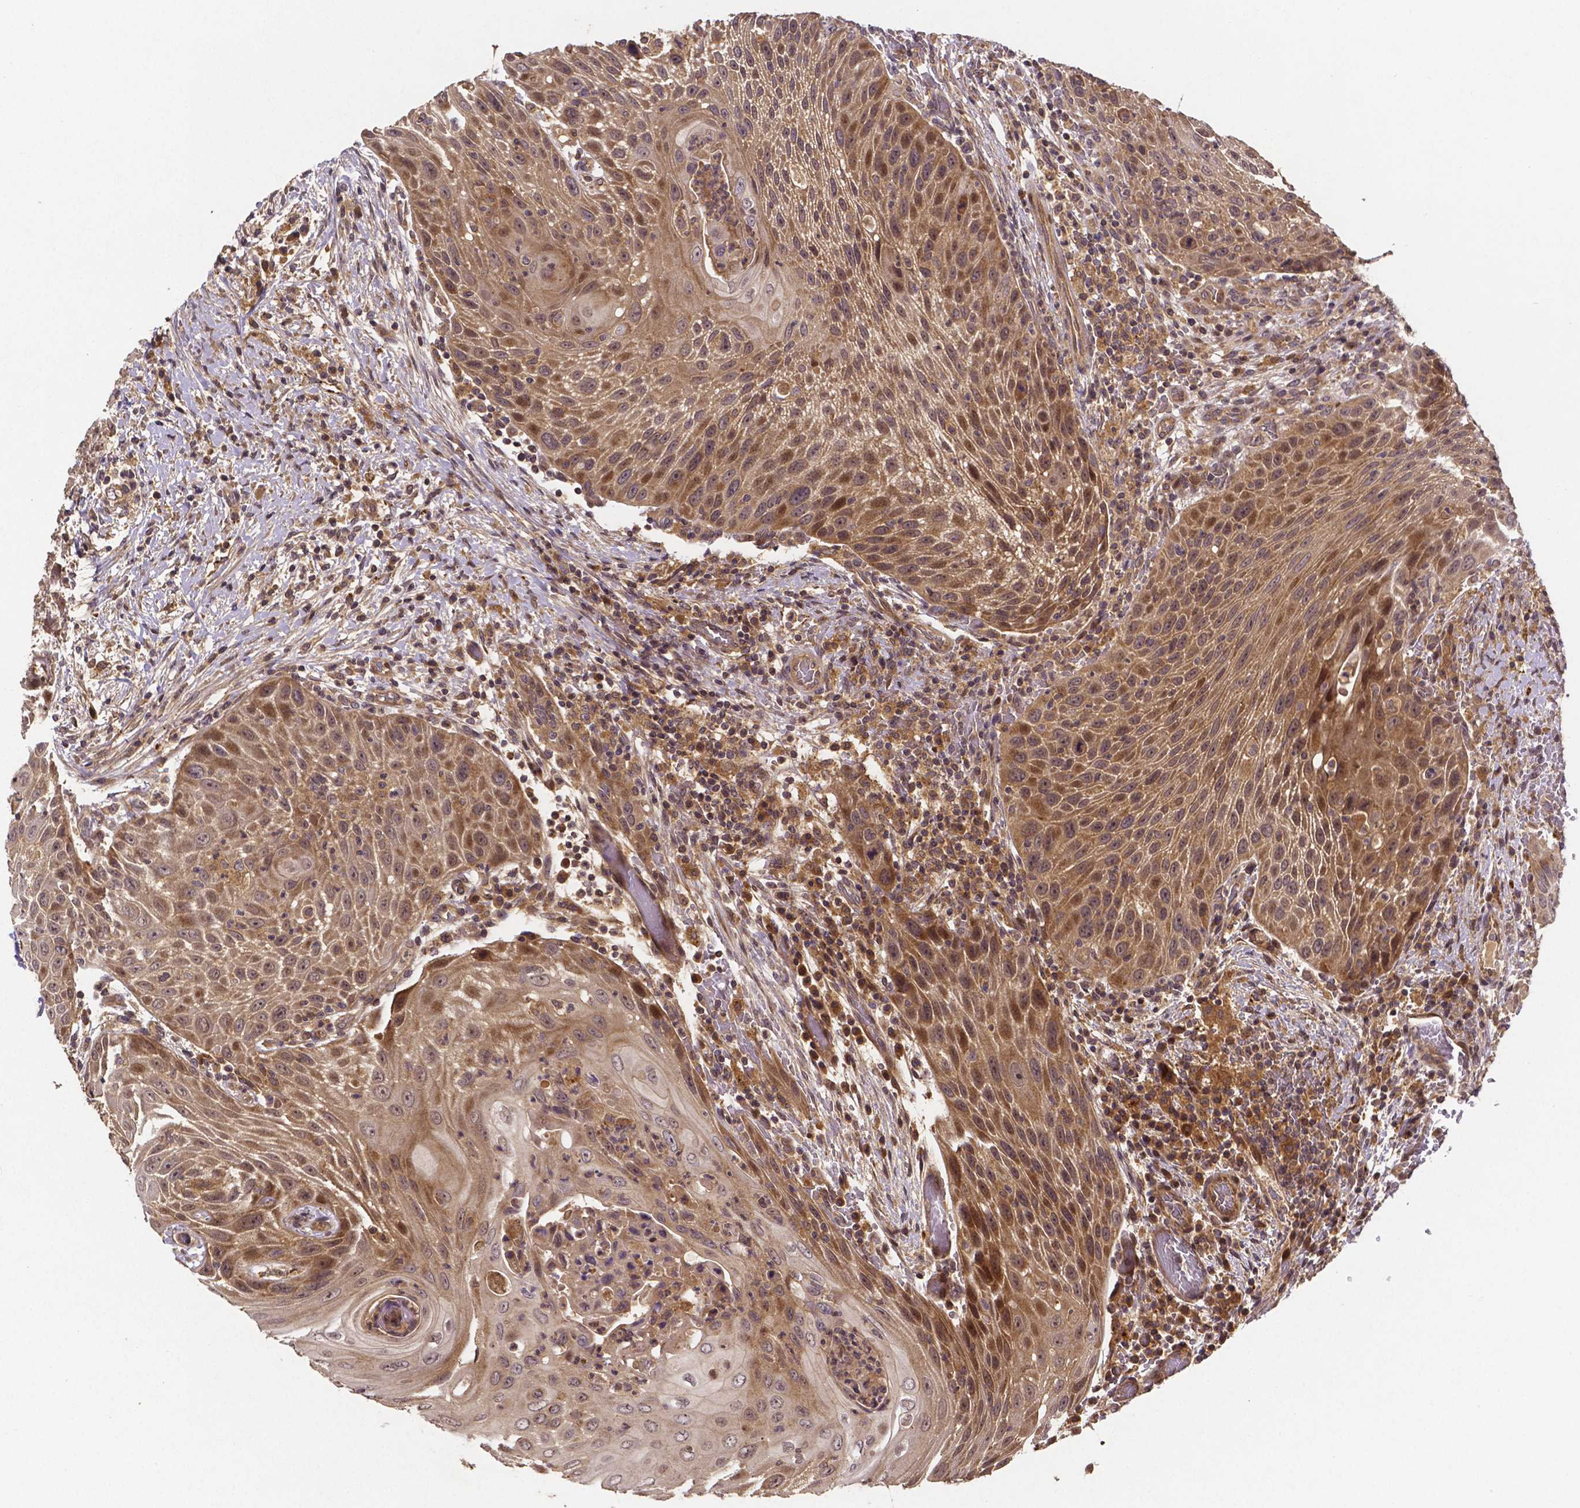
{"staining": {"intensity": "moderate", "quantity": ">75%", "location": "cytoplasmic/membranous,nuclear"}, "tissue": "head and neck cancer", "cell_type": "Tumor cells", "image_type": "cancer", "snomed": [{"axis": "morphology", "description": "Squamous cell carcinoma, NOS"}, {"axis": "topography", "description": "Head-Neck"}], "caption": "IHC micrograph of neoplastic tissue: head and neck cancer (squamous cell carcinoma) stained using immunohistochemistry (IHC) shows medium levels of moderate protein expression localized specifically in the cytoplasmic/membranous and nuclear of tumor cells, appearing as a cytoplasmic/membranous and nuclear brown color.", "gene": "RNF123", "patient": {"sex": "male", "age": 69}}